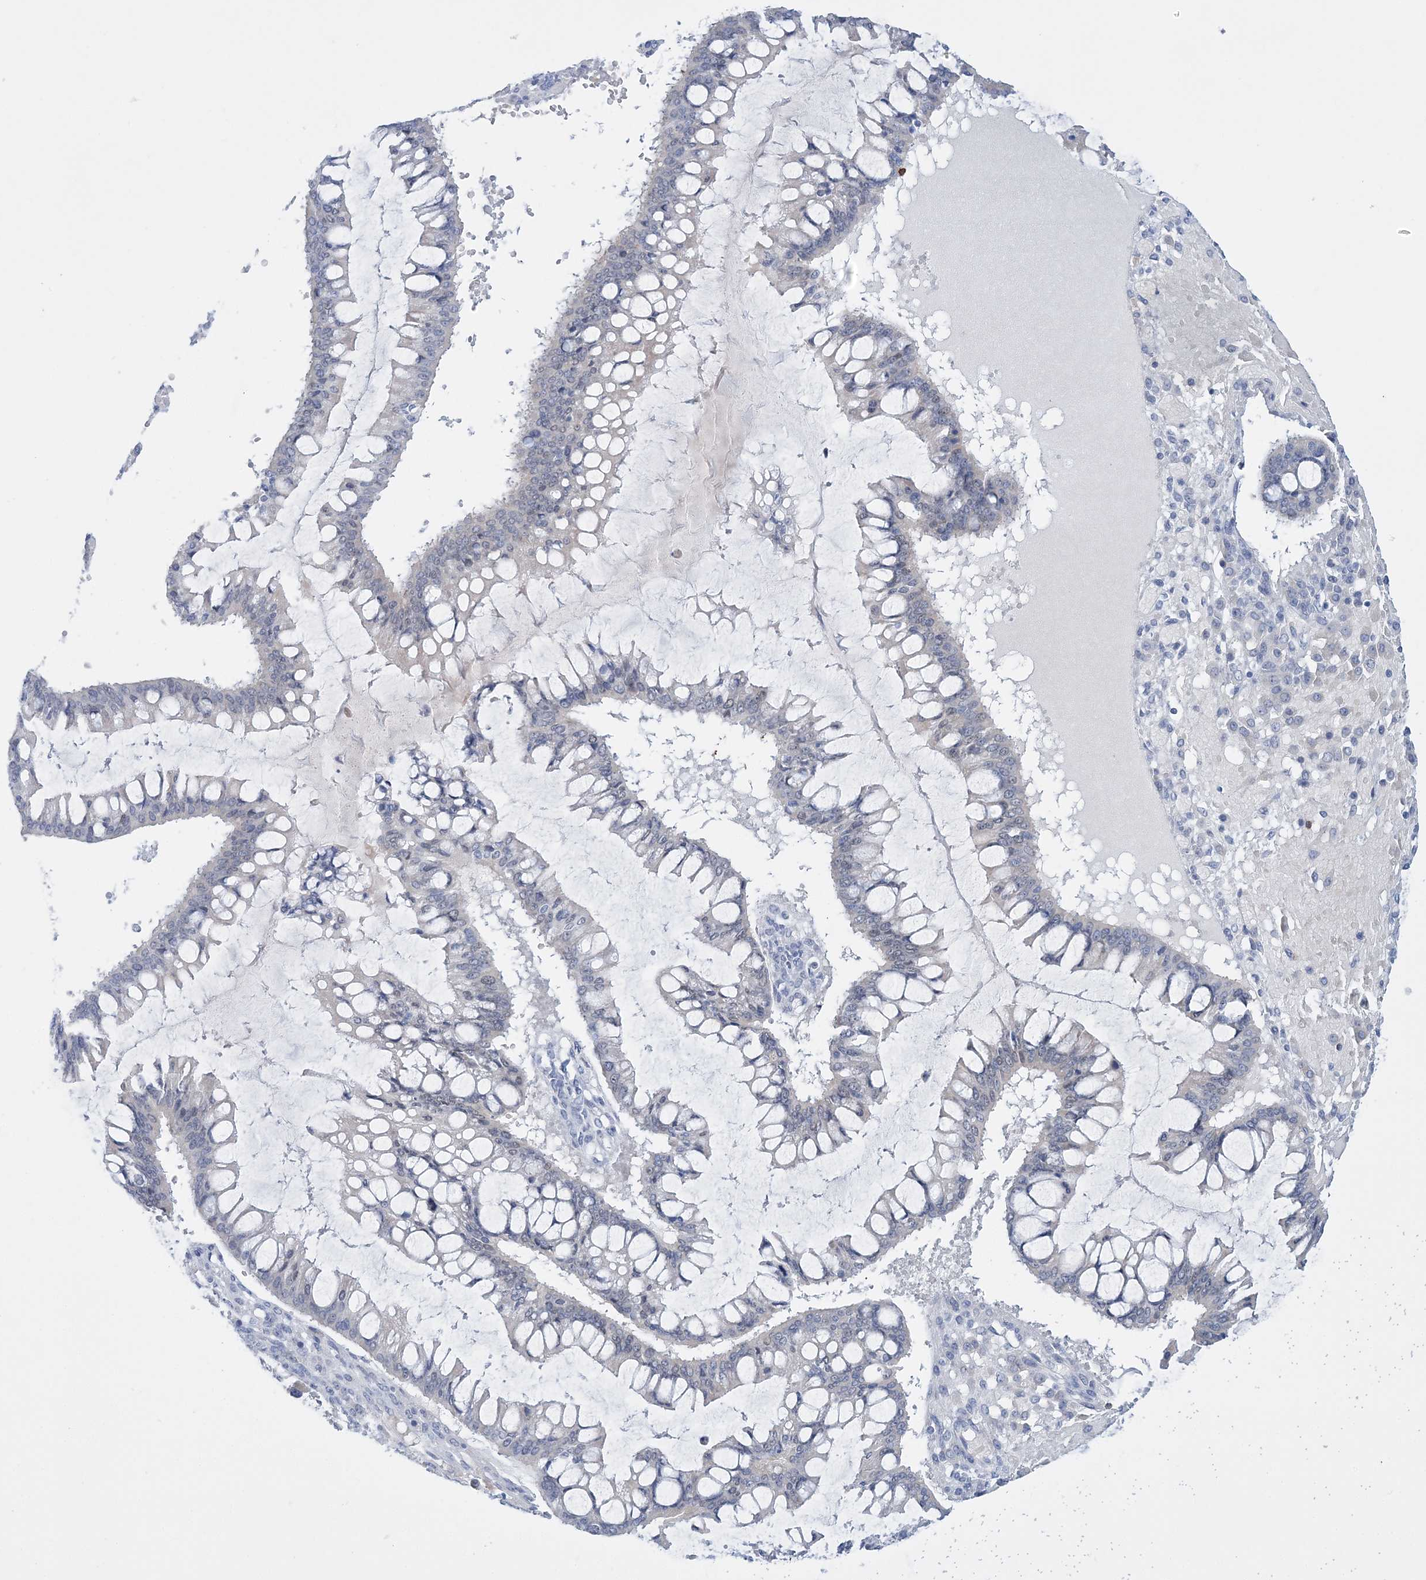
{"staining": {"intensity": "negative", "quantity": "none", "location": "none"}, "tissue": "ovarian cancer", "cell_type": "Tumor cells", "image_type": "cancer", "snomed": [{"axis": "morphology", "description": "Cystadenocarcinoma, mucinous, NOS"}, {"axis": "topography", "description": "Ovary"}], "caption": "Protein analysis of ovarian cancer (mucinous cystadenocarcinoma) exhibits no significant expression in tumor cells.", "gene": "PRMT9", "patient": {"sex": "female", "age": 73}}